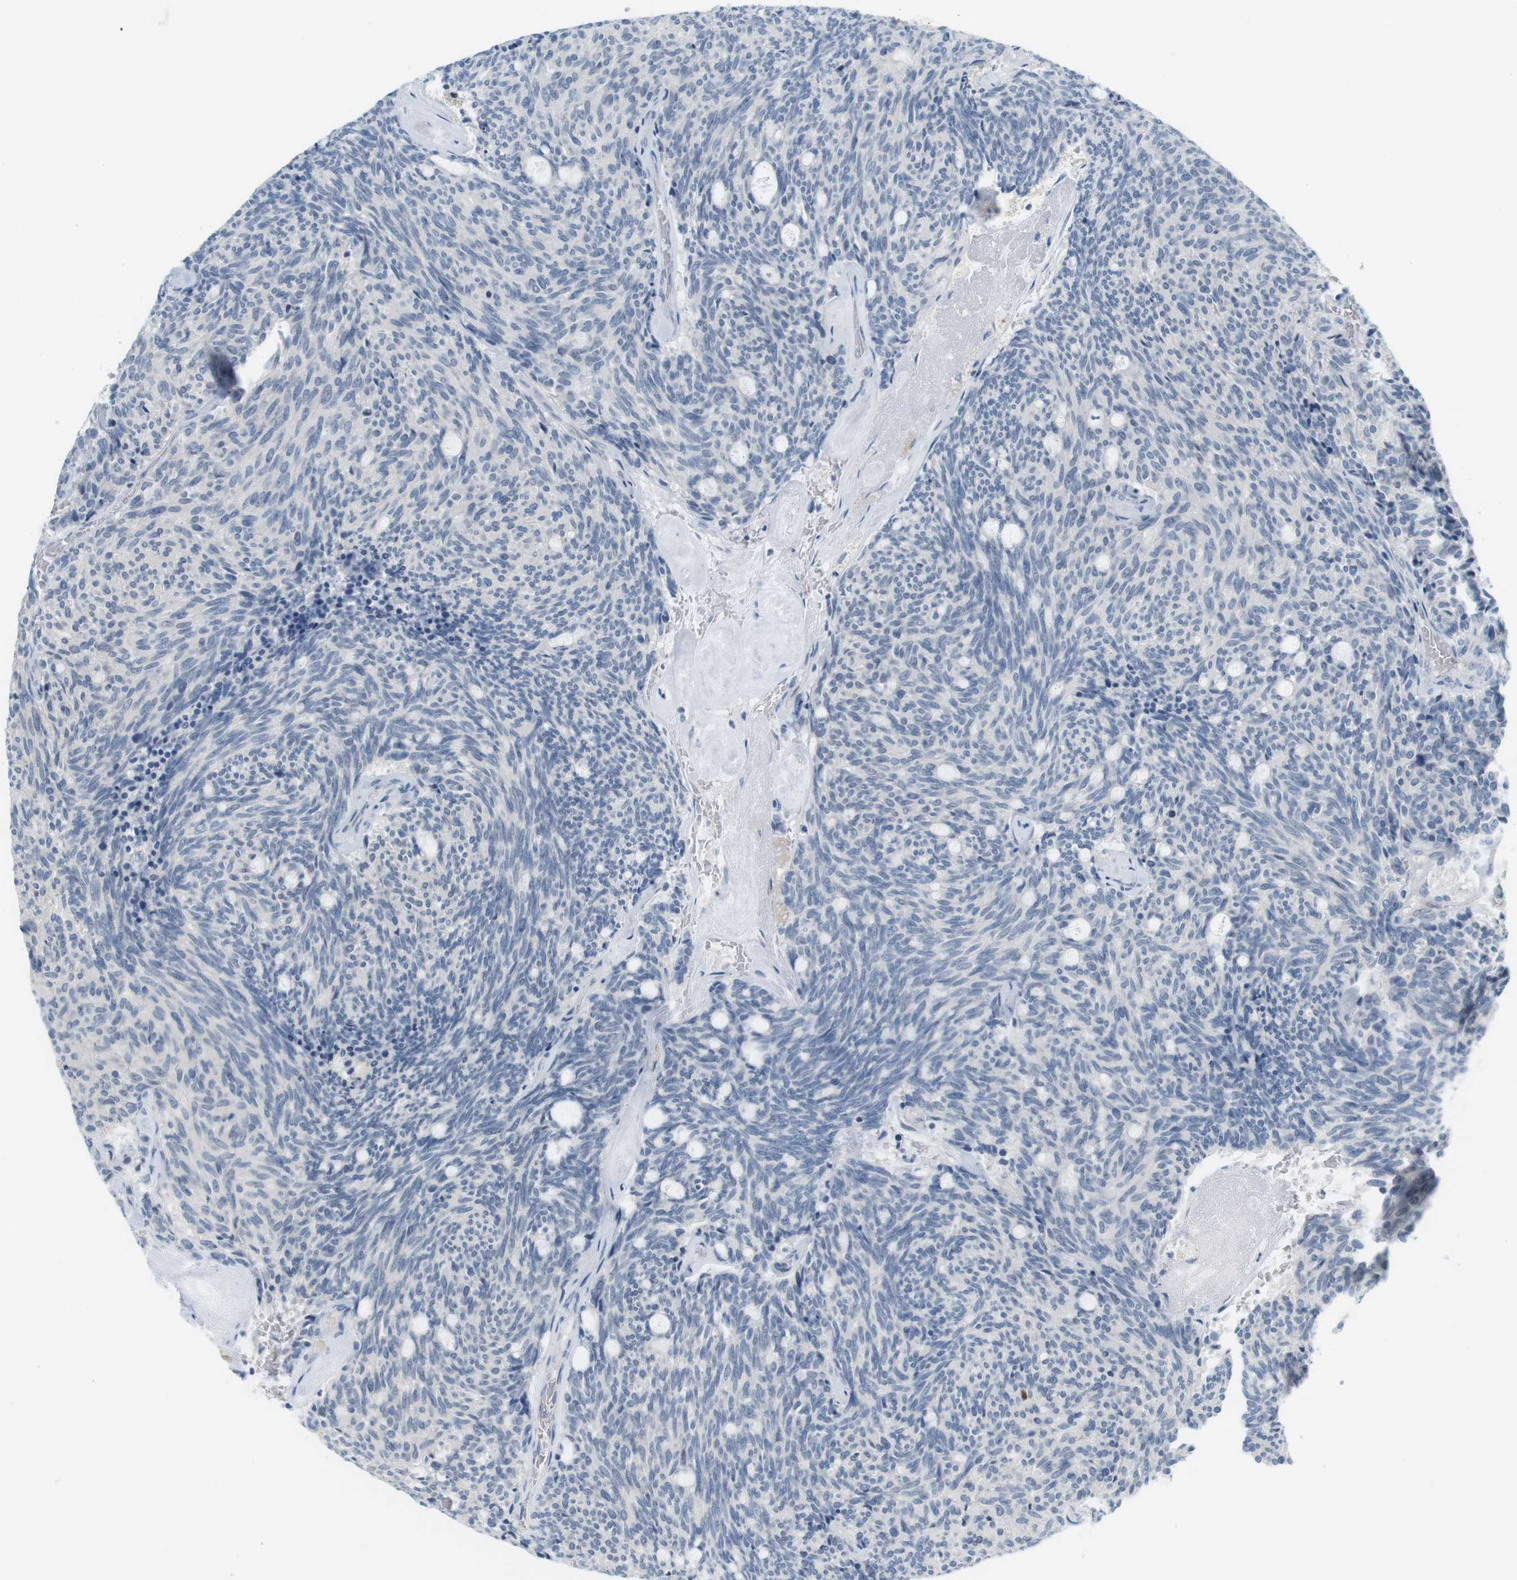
{"staining": {"intensity": "negative", "quantity": "none", "location": "none"}, "tissue": "carcinoid", "cell_type": "Tumor cells", "image_type": "cancer", "snomed": [{"axis": "morphology", "description": "Carcinoid, malignant, NOS"}, {"axis": "topography", "description": "Pancreas"}], "caption": "Carcinoid was stained to show a protein in brown. There is no significant expression in tumor cells.", "gene": "CREB3L2", "patient": {"sex": "female", "age": 54}}